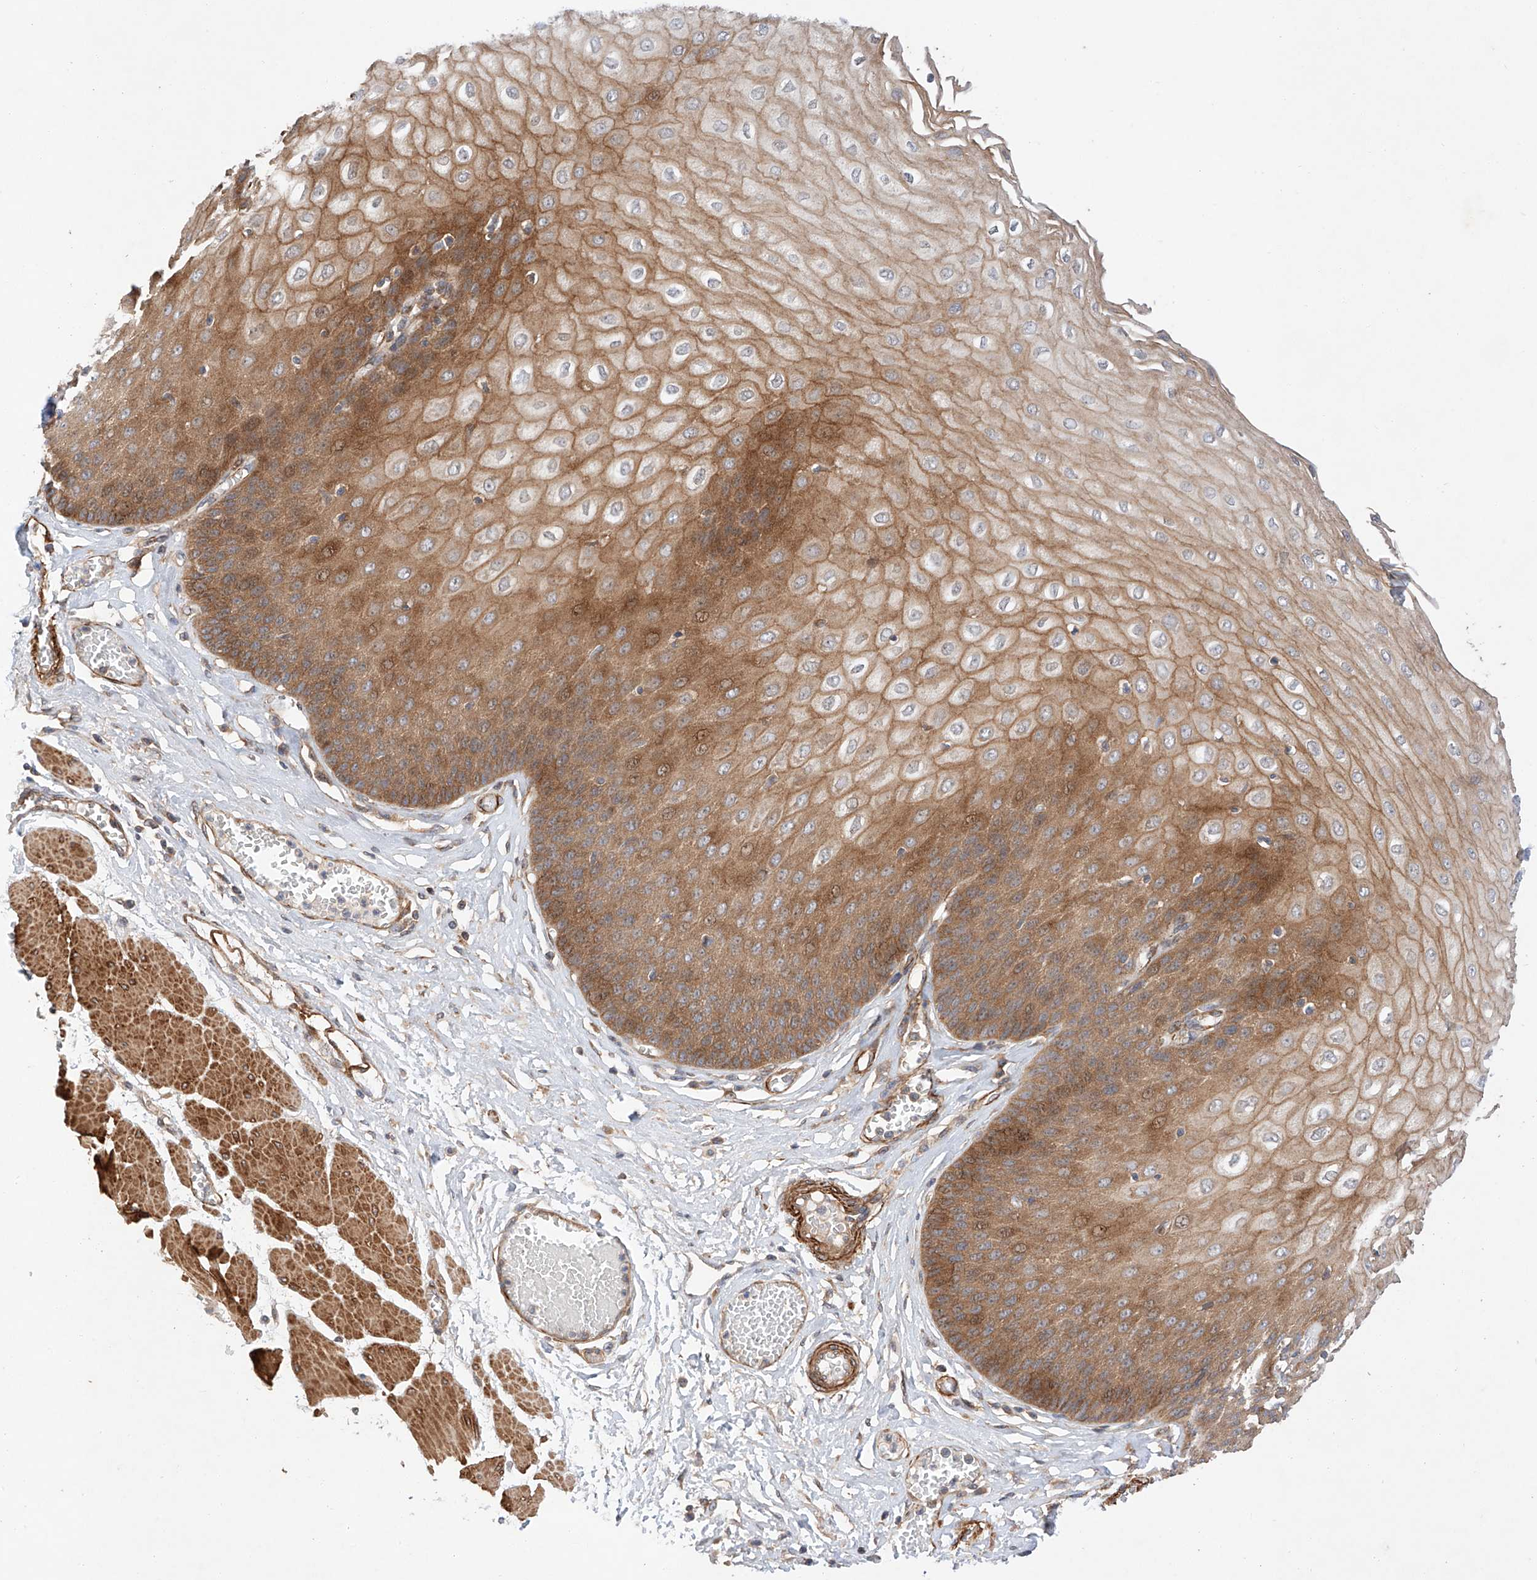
{"staining": {"intensity": "strong", "quantity": ">75%", "location": "cytoplasmic/membranous"}, "tissue": "esophagus", "cell_type": "Squamous epithelial cells", "image_type": "normal", "snomed": [{"axis": "morphology", "description": "Normal tissue, NOS"}, {"axis": "topography", "description": "Esophagus"}], "caption": "This micrograph exhibits benign esophagus stained with immunohistochemistry to label a protein in brown. The cytoplasmic/membranous of squamous epithelial cells show strong positivity for the protein. Nuclei are counter-stained blue.", "gene": "RAB23", "patient": {"sex": "male", "age": 60}}